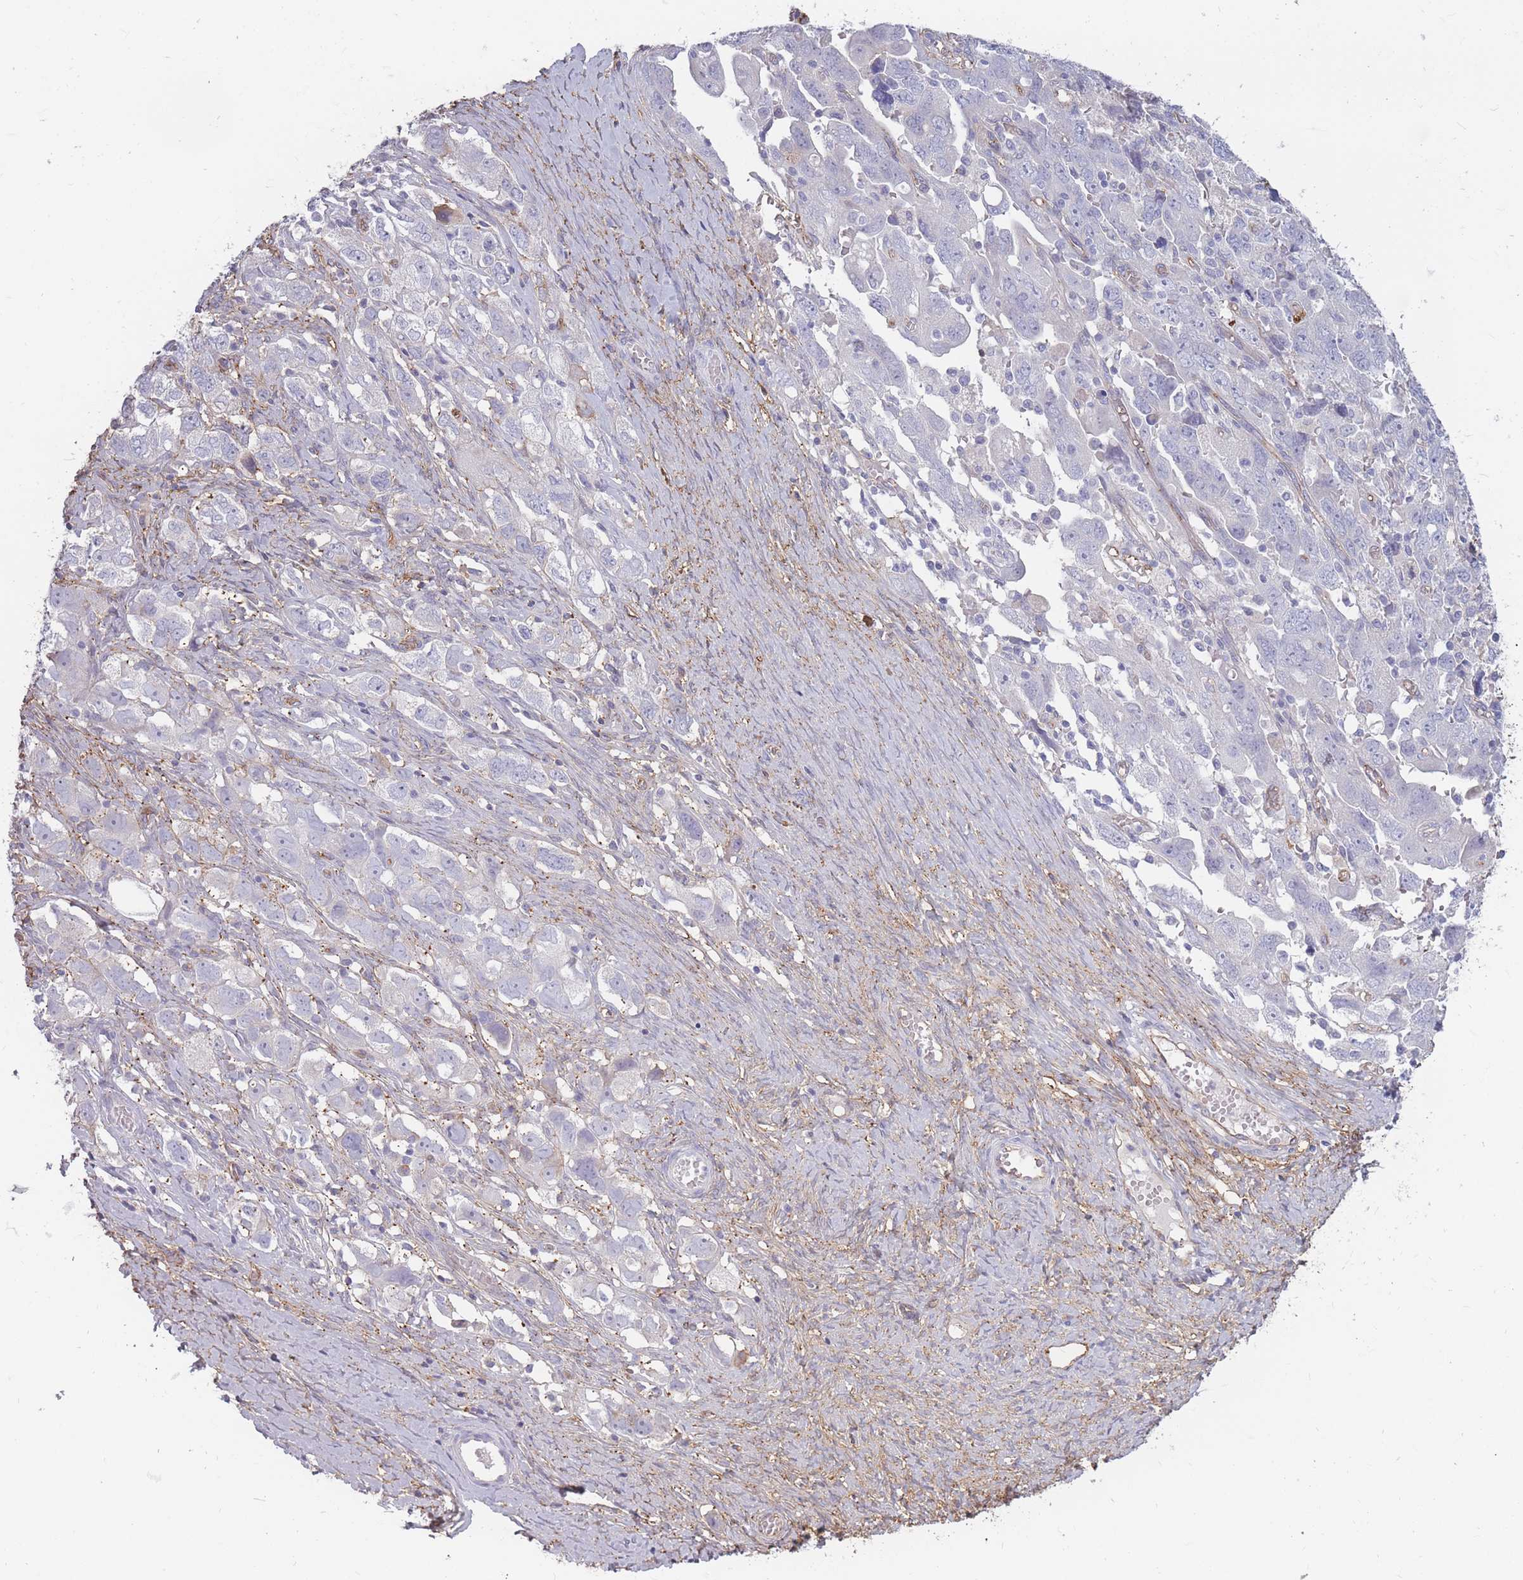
{"staining": {"intensity": "negative", "quantity": "none", "location": "none"}, "tissue": "ovarian cancer", "cell_type": "Tumor cells", "image_type": "cancer", "snomed": [{"axis": "morphology", "description": "Carcinoma, NOS"}, {"axis": "morphology", "description": "Cystadenocarcinoma, serous, NOS"}, {"axis": "topography", "description": "Ovary"}], "caption": "Immunohistochemistry image of human carcinoma (ovarian) stained for a protein (brown), which displays no staining in tumor cells.", "gene": "GNA11", "patient": {"sex": "female", "age": 69}}